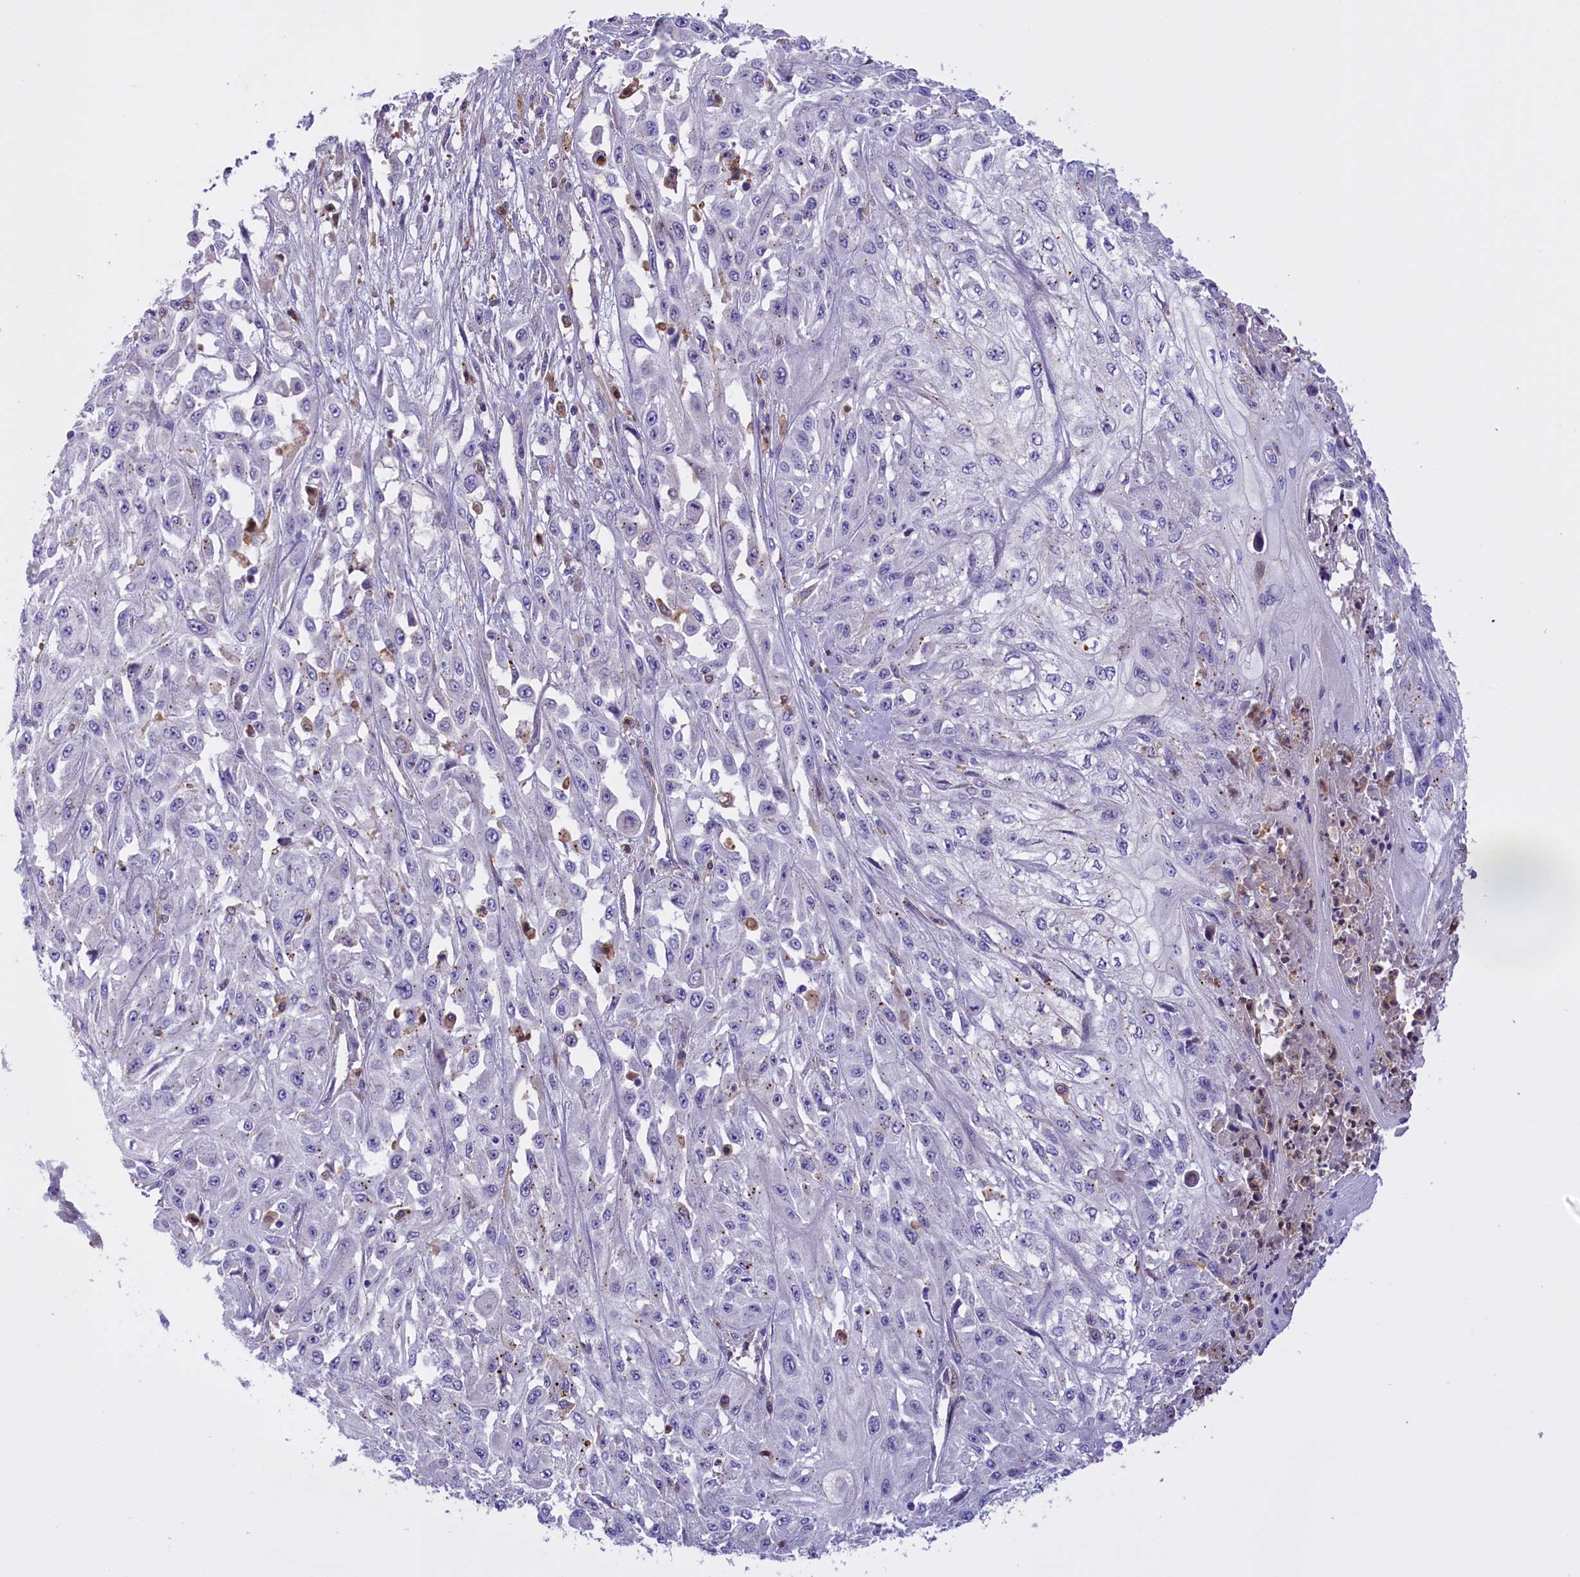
{"staining": {"intensity": "negative", "quantity": "none", "location": "none"}, "tissue": "skin cancer", "cell_type": "Tumor cells", "image_type": "cancer", "snomed": [{"axis": "morphology", "description": "Squamous cell carcinoma, NOS"}, {"axis": "morphology", "description": "Squamous cell carcinoma, metastatic, NOS"}, {"axis": "topography", "description": "Skin"}, {"axis": "topography", "description": "Lymph node"}], "caption": "Immunohistochemistry (IHC) of human metastatic squamous cell carcinoma (skin) shows no staining in tumor cells.", "gene": "FAM149B1", "patient": {"sex": "male", "age": 75}}